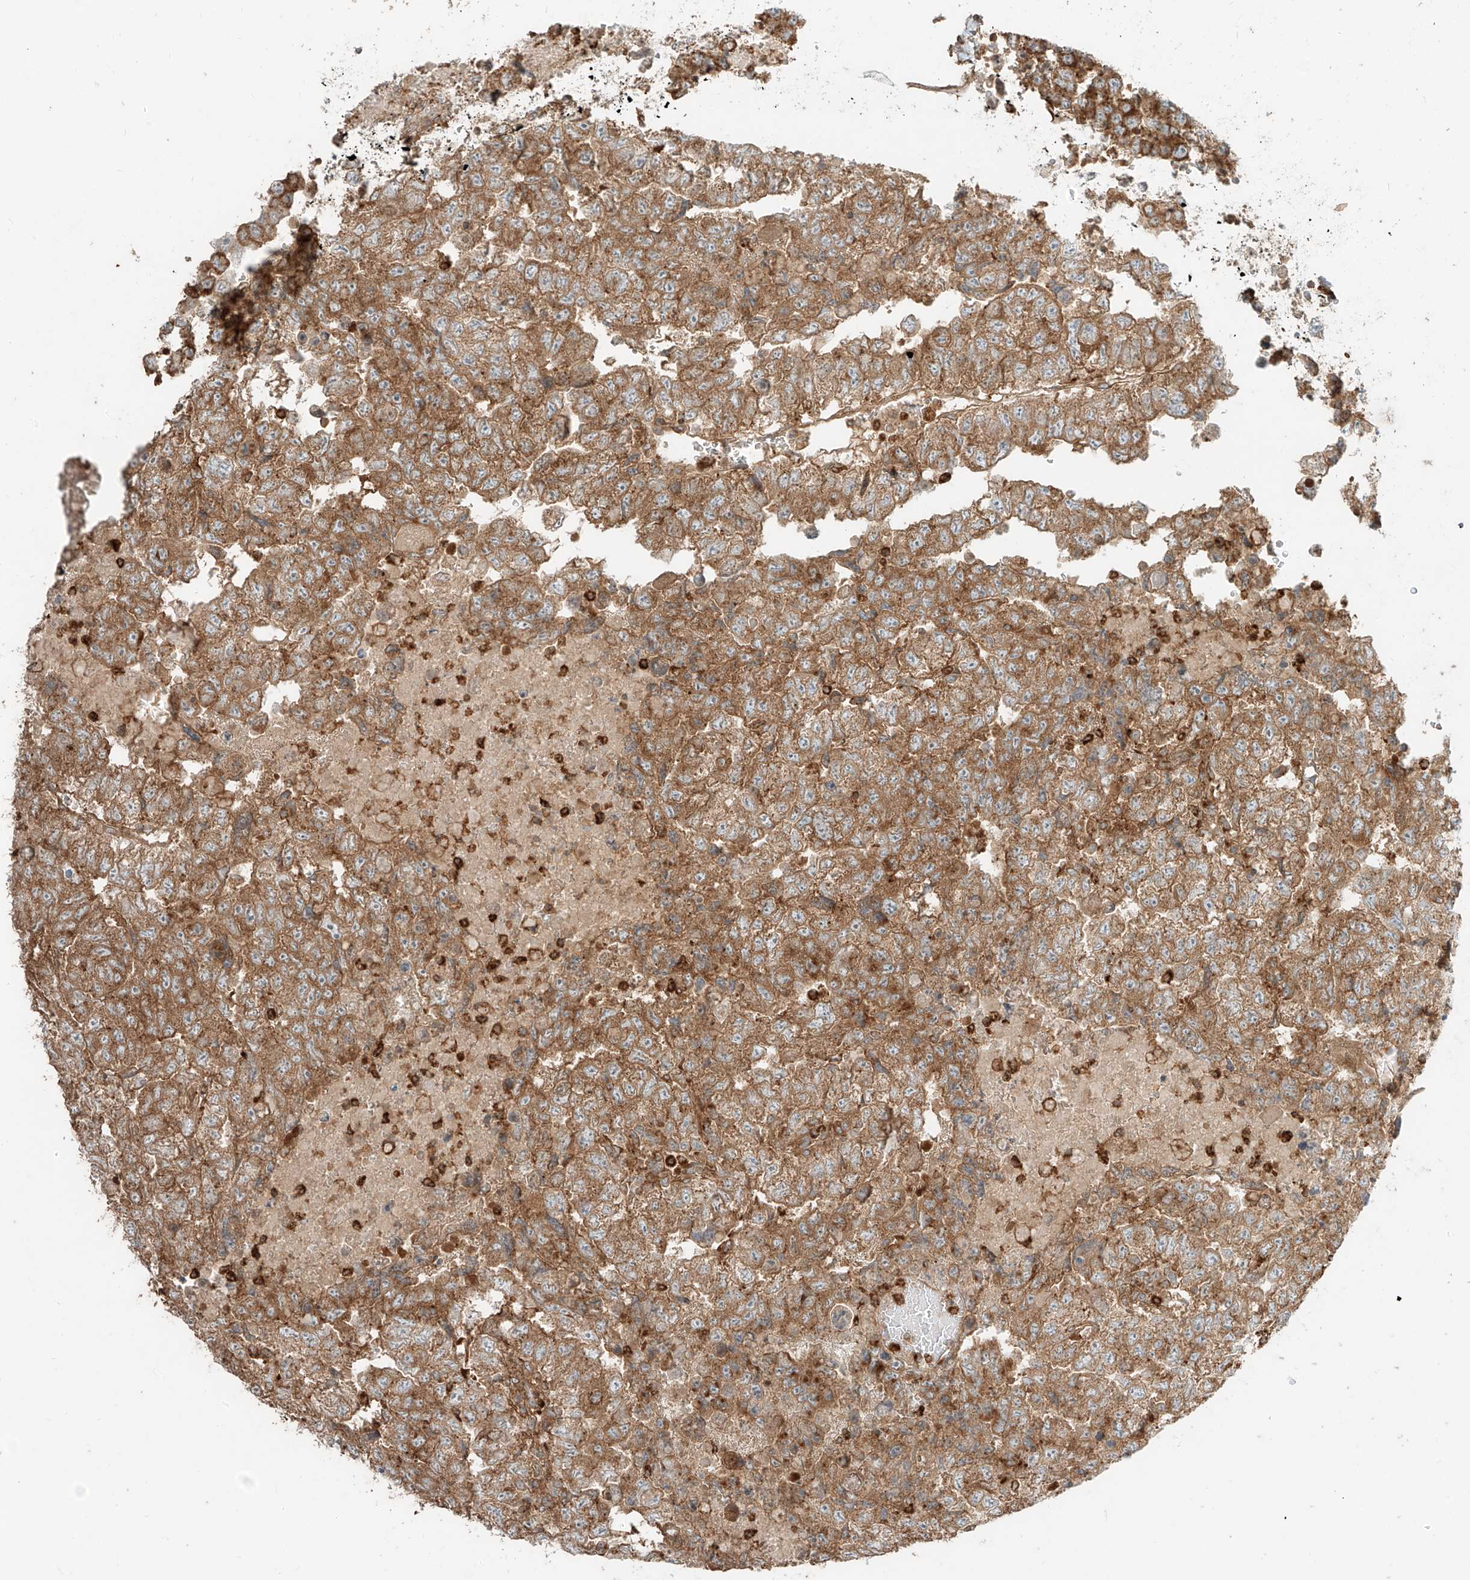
{"staining": {"intensity": "moderate", "quantity": ">75%", "location": "cytoplasmic/membranous"}, "tissue": "testis cancer", "cell_type": "Tumor cells", "image_type": "cancer", "snomed": [{"axis": "morphology", "description": "Carcinoma, Embryonal, NOS"}, {"axis": "topography", "description": "Testis"}], "caption": "The micrograph shows immunohistochemical staining of testis cancer. There is moderate cytoplasmic/membranous staining is seen in approximately >75% of tumor cells. The protein is shown in brown color, while the nuclei are stained blue.", "gene": "CCDC115", "patient": {"sex": "male", "age": 36}}